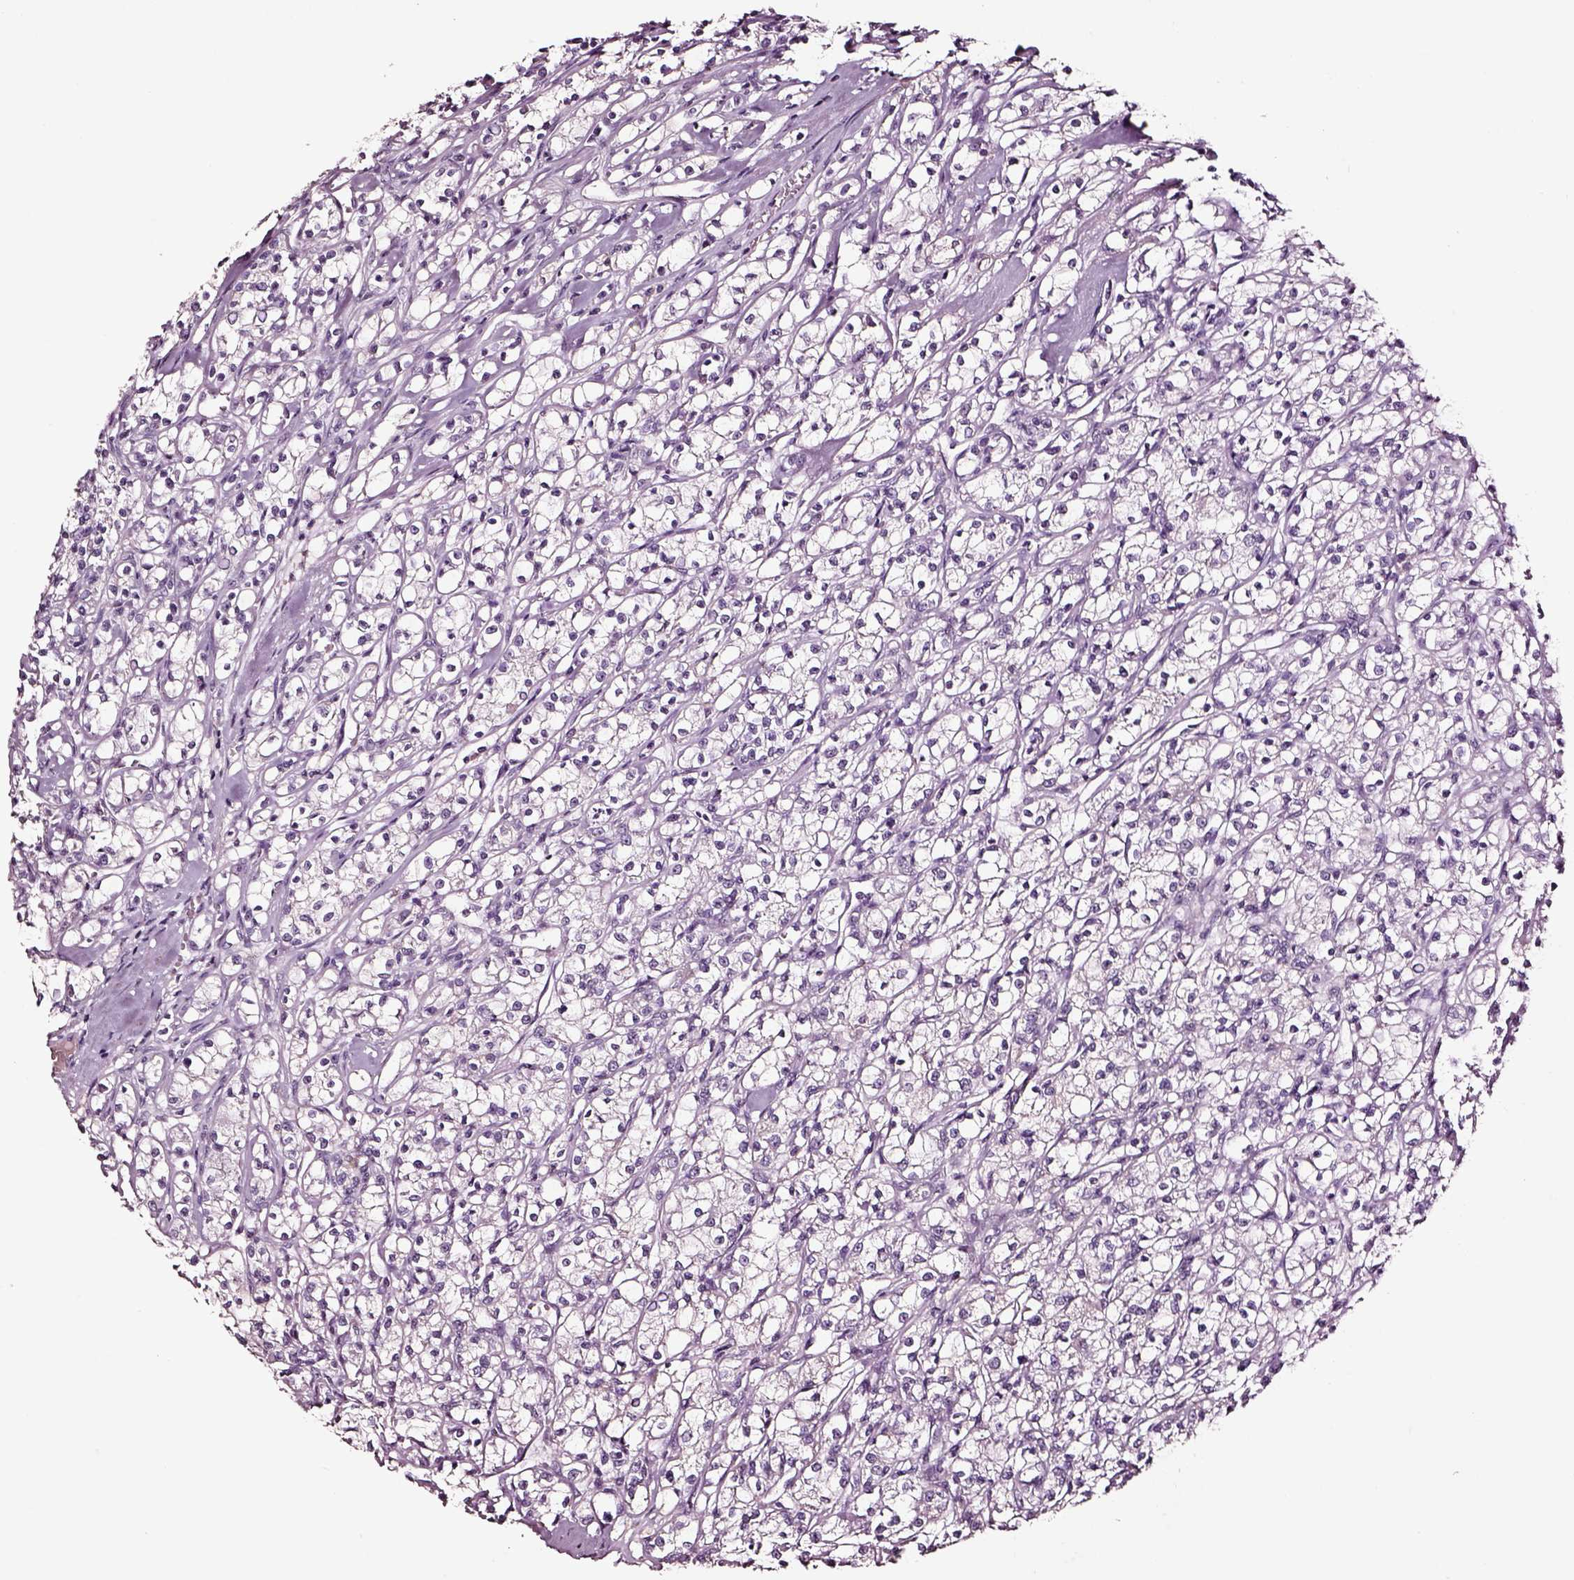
{"staining": {"intensity": "negative", "quantity": "none", "location": "none"}, "tissue": "renal cancer", "cell_type": "Tumor cells", "image_type": "cancer", "snomed": [{"axis": "morphology", "description": "Adenocarcinoma, NOS"}, {"axis": "topography", "description": "Kidney"}], "caption": "Immunohistochemical staining of renal adenocarcinoma shows no significant expression in tumor cells.", "gene": "SMIM17", "patient": {"sex": "female", "age": 59}}